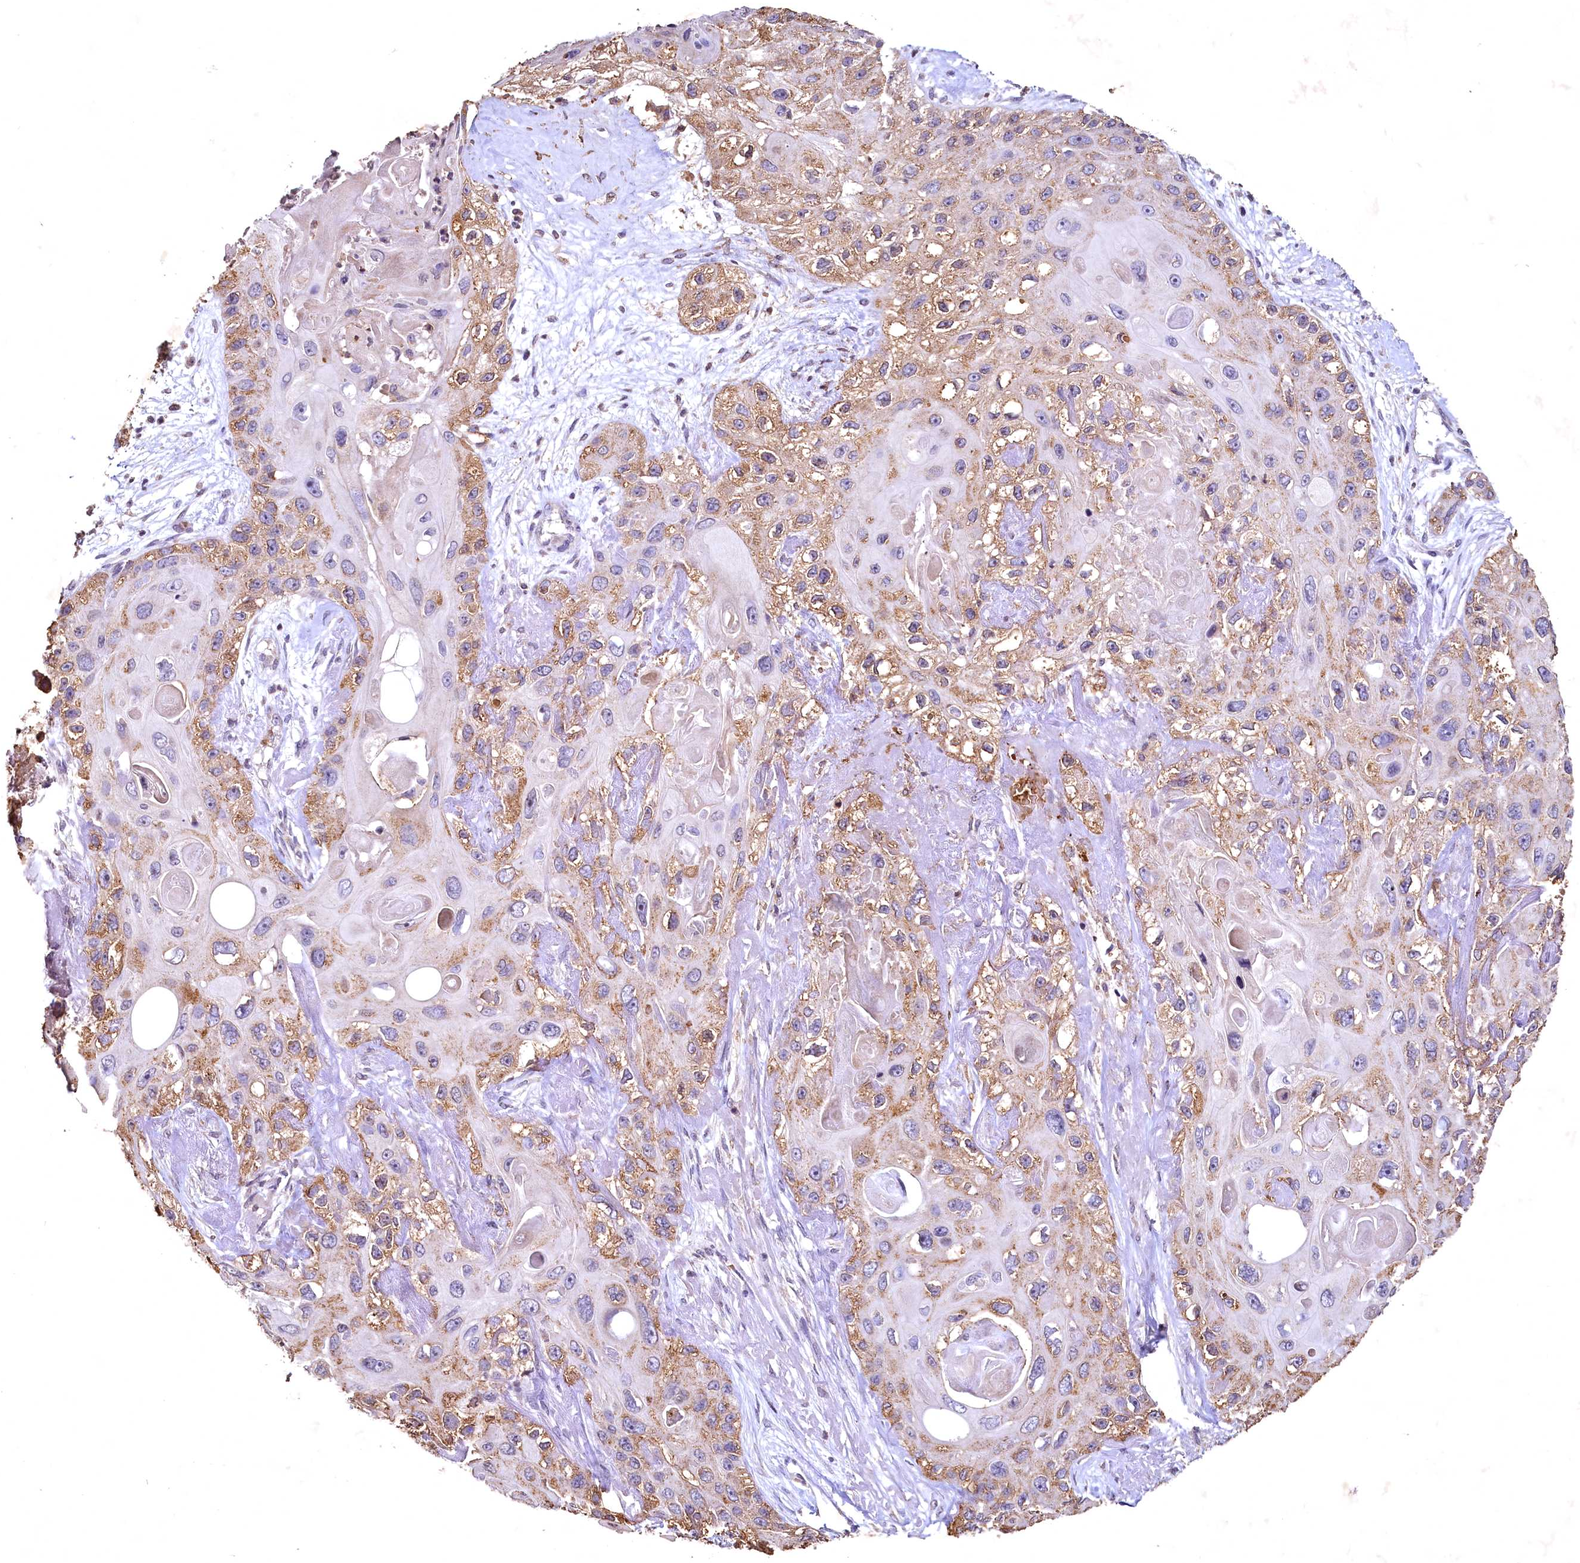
{"staining": {"intensity": "moderate", "quantity": "25%-75%", "location": "cytoplasmic/membranous"}, "tissue": "skin cancer", "cell_type": "Tumor cells", "image_type": "cancer", "snomed": [{"axis": "morphology", "description": "Normal tissue, NOS"}, {"axis": "morphology", "description": "Squamous cell carcinoma, NOS"}, {"axis": "topography", "description": "Skin"}], "caption": "Human skin squamous cell carcinoma stained for a protein (brown) reveals moderate cytoplasmic/membranous positive positivity in approximately 25%-75% of tumor cells.", "gene": "SPTA1", "patient": {"sex": "male", "age": 72}}